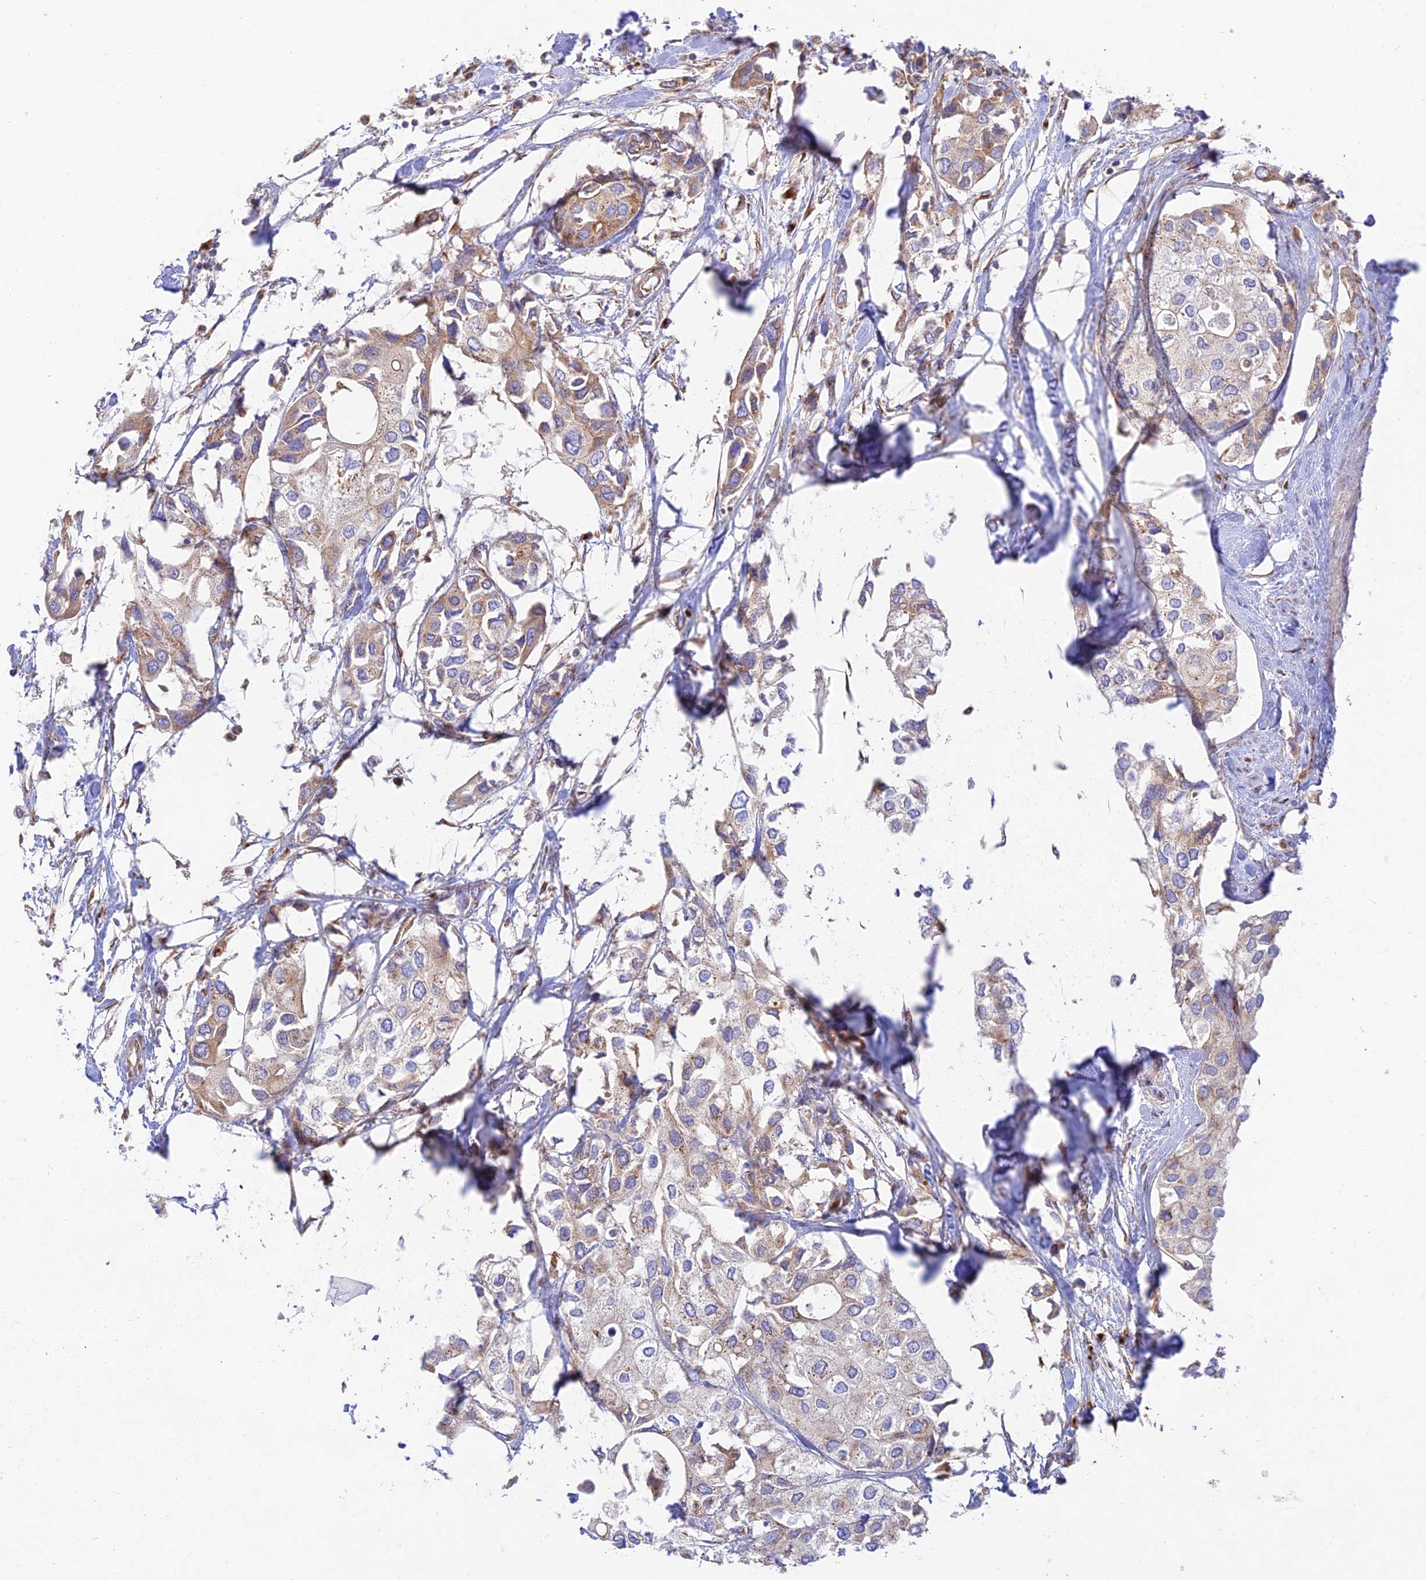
{"staining": {"intensity": "weak", "quantity": ">75%", "location": "cytoplasmic/membranous"}, "tissue": "urothelial cancer", "cell_type": "Tumor cells", "image_type": "cancer", "snomed": [{"axis": "morphology", "description": "Urothelial carcinoma, High grade"}, {"axis": "topography", "description": "Urinary bladder"}], "caption": "Approximately >75% of tumor cells in human urothelial cancer reveal weak cytoplasmic/membranous protein expression as visualized by brown immunohistochemical staining.", "gene": "GOLGA3", "patient": {"sex": "male", "age": 64}}